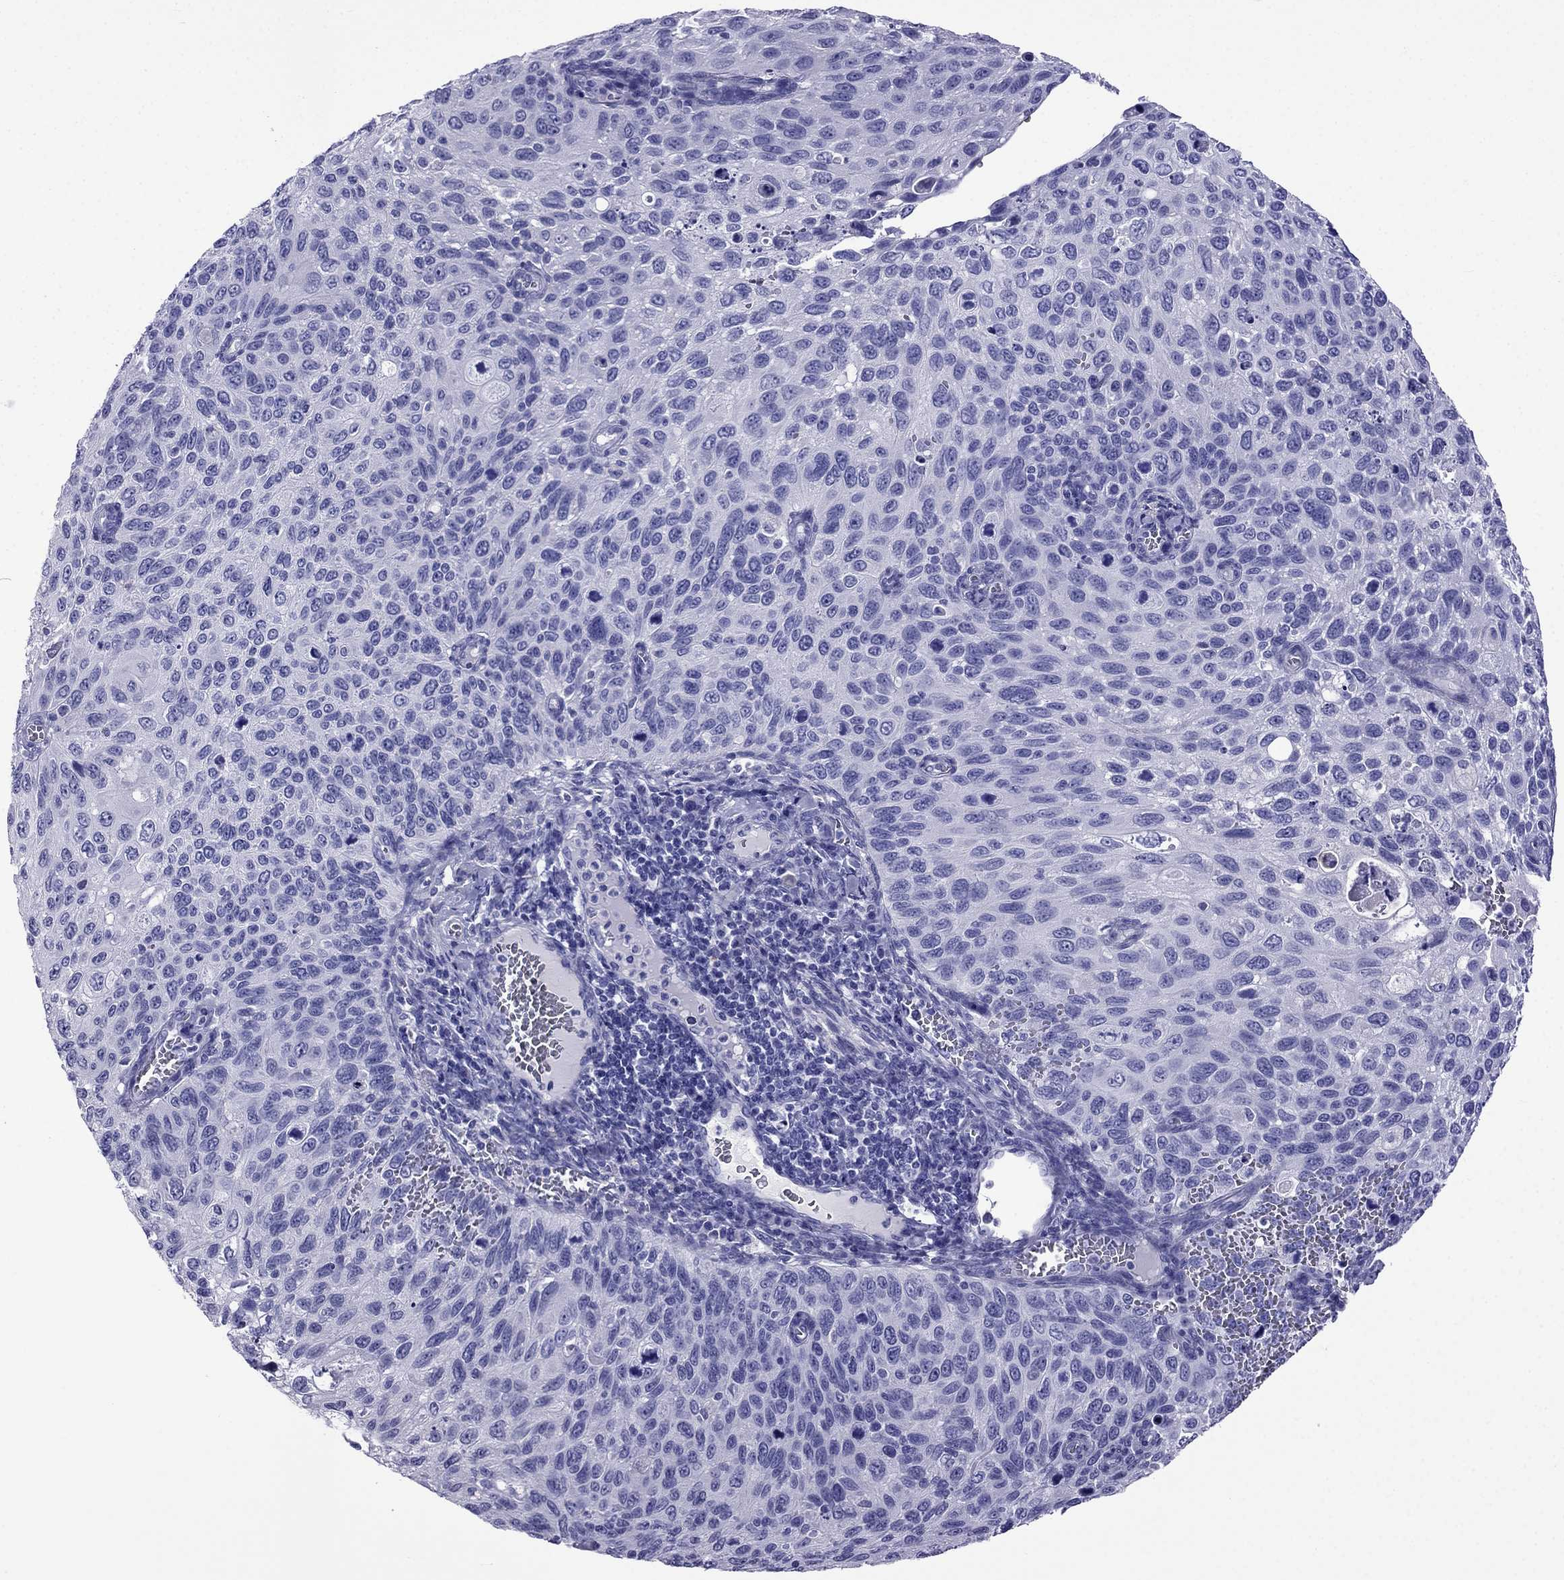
{"staining": {"intensity": "negative", "quantity": "none", "location": "none"}, "tissue": "cervical cancer", "cell_type": "Tumor cells", "image_type": "cancer", "snomed": [{"axis": "morphology", "description": "Squamous cell carcinoma, NOS"}, {"axis": "topography", "description": "Cervix"}], "caption": "Immunohistochemical staining of human cervical cancer (squamous cell carcinoma) exhibits no significant staining in tumor cells. (DAB (3,3'-diaminobenzidine) immunohistochemistry (IHC) with hematoxylin counter stain).", "gene": "ARR3", "patient": {"sex": "female", "age": 70}}